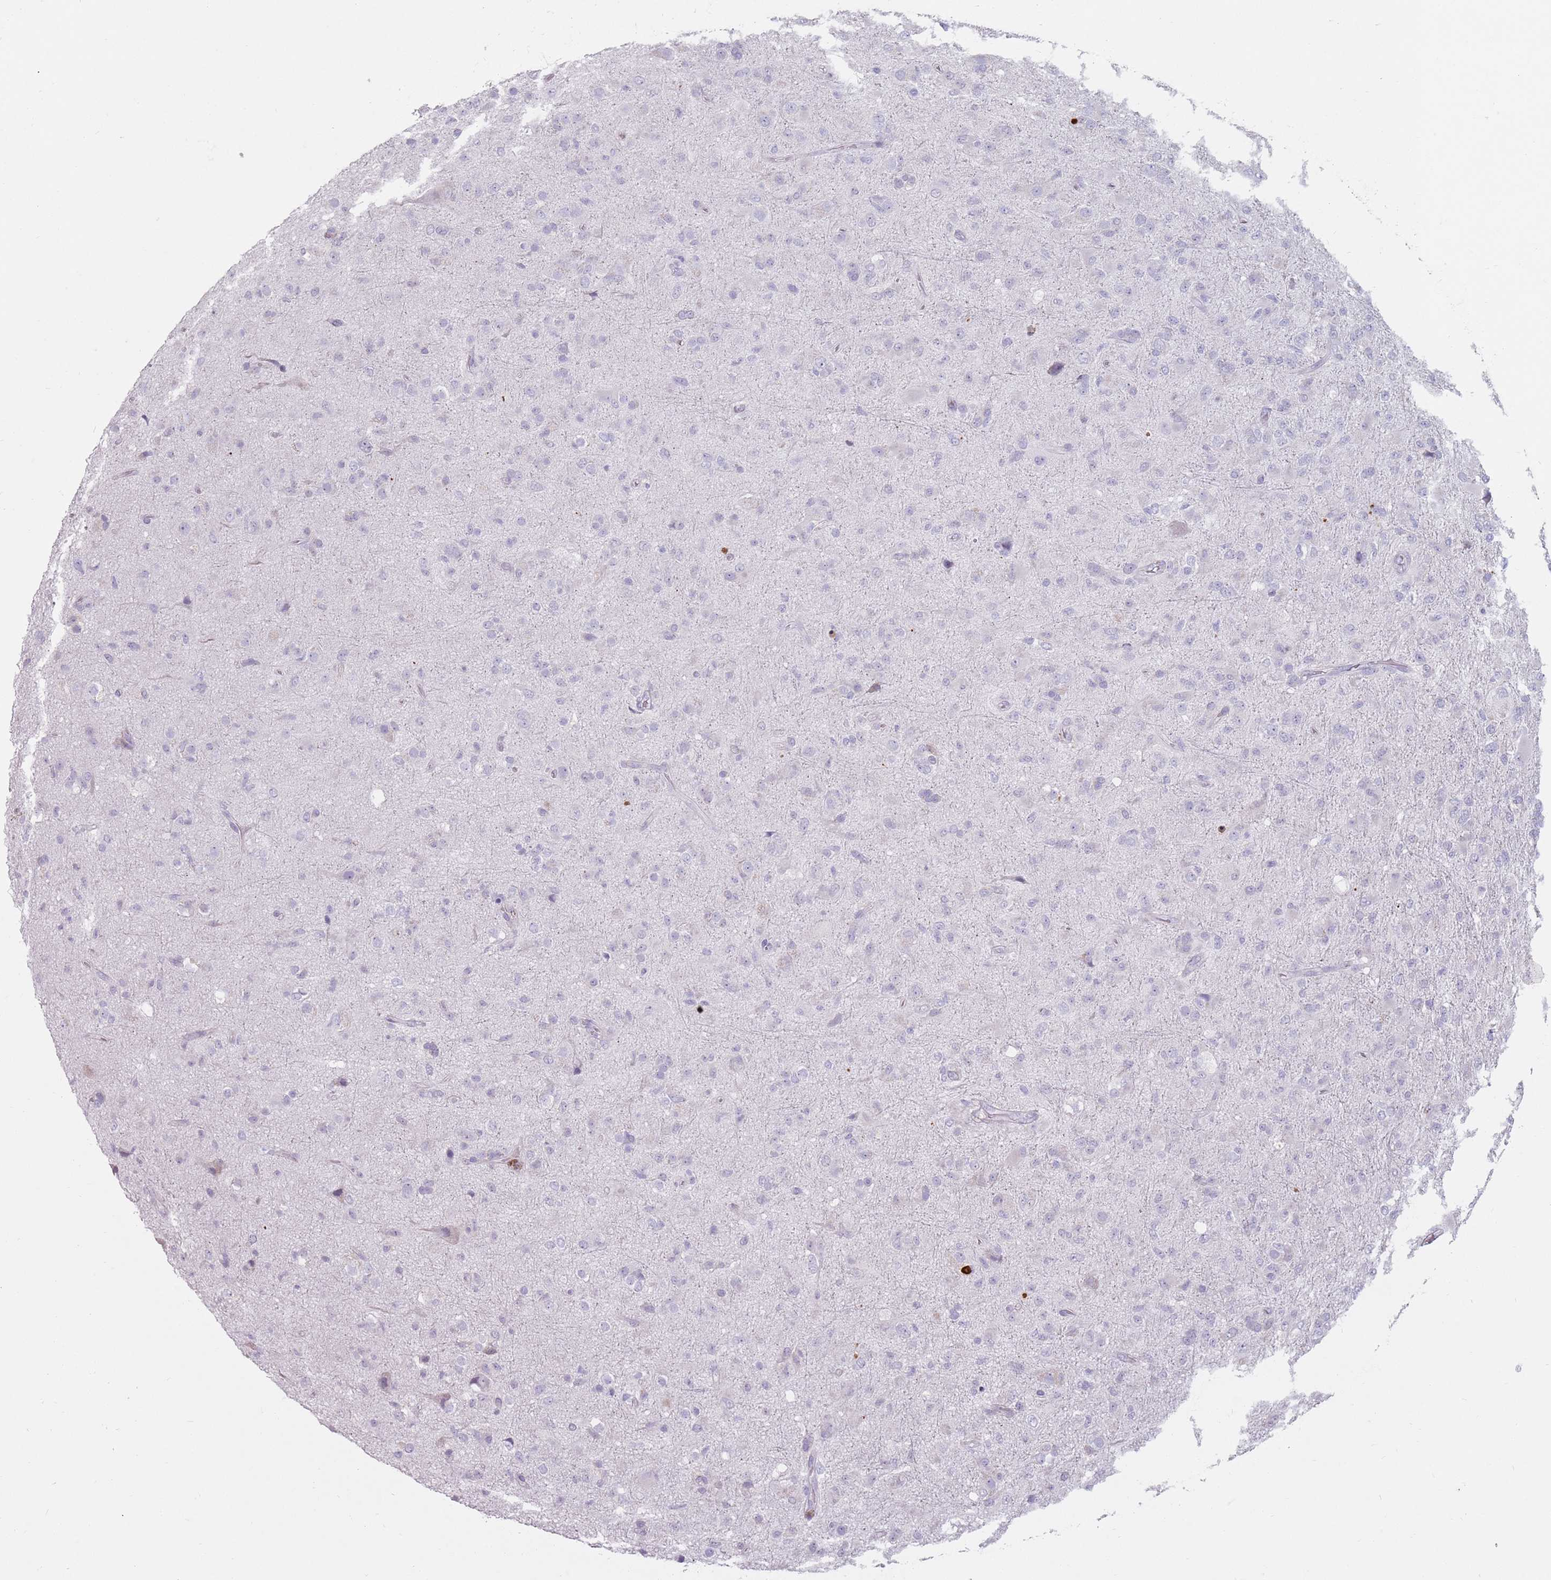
{"staining": {"intensity": "negative", "quantity": "none", "location": "none"}, "tissue": "glioma", "cell_type": "Tumor cells", "image_type": "cancer", "snomed": [{"axis": "morphology", "description": "Glioma, malignant, Low grade"}, {"axis": "topography", "description": "Brain"}], "caption": "Immunohistochemistry (IHC) image of neoplastic tissue: human glioma stained with DAB (3,3'-diaminobenzidine) demonstrates no significant protein expression in tumor cells.", "gene": "DXO", "patient": {"sex": "male", "age": 65}}